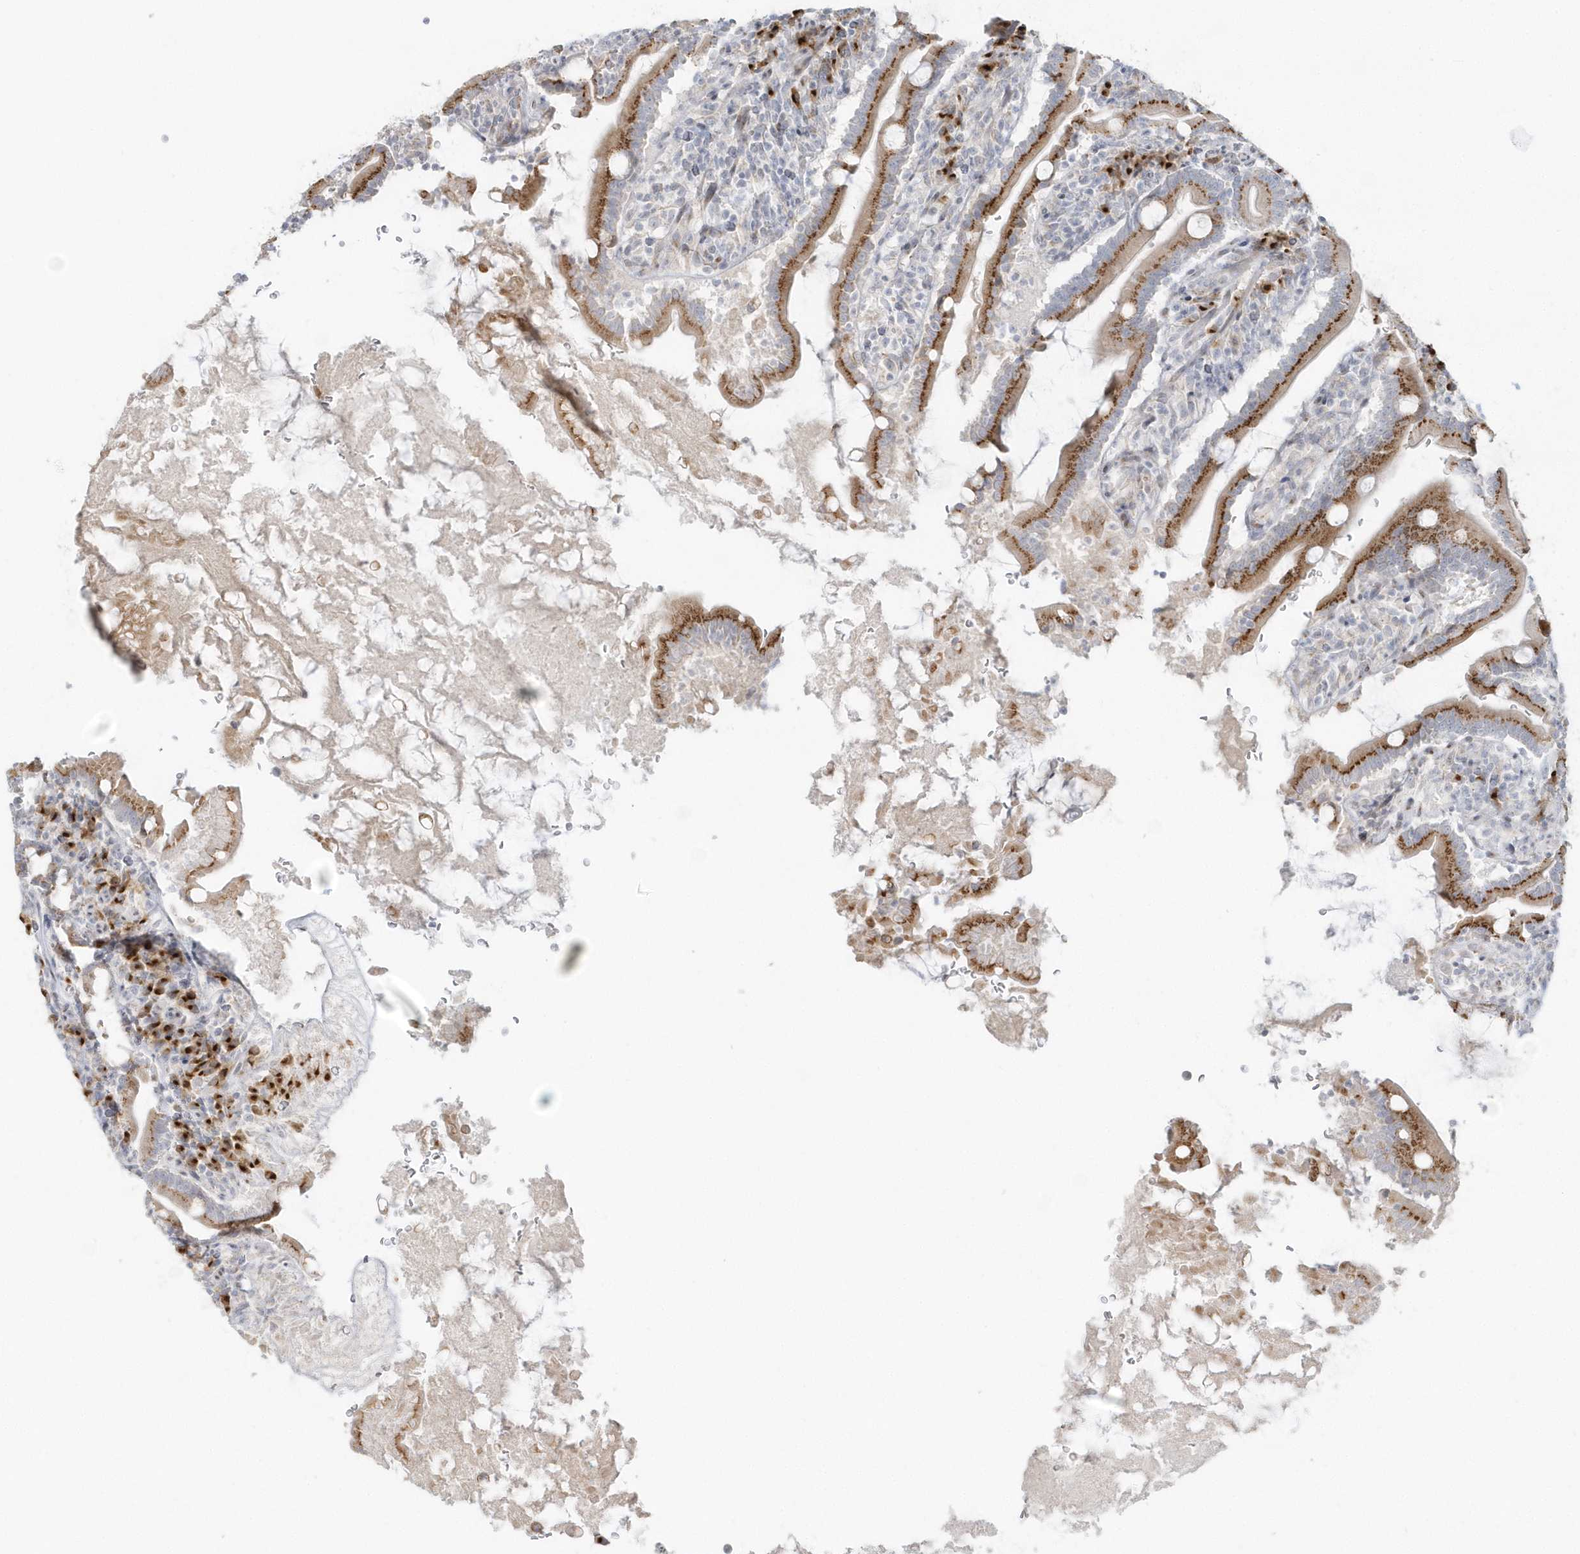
{"staining": {"intensity": "strong", "quantity": "25%-75%", "location": "cytoplasmic/membranous"}, "tissue": "duodenum", "cell_type": "Glandular cells", "image_type": "normal", "snomed": [{"axis": "morphology", "description": "Normal tissue, NOS"}, {"axis": "topography", "description": "Duodenum"}], "caption": "Immunohistochemistry (IHC) photomicrograph of unremarkable human duodenum stained for a protein (brown), which displays high levels of strong cytoplasmic/membranous expression in about 25%-75% of glandular cells.", "gene": "DHFR", "patient": {"sex": "male", "age": 35}}